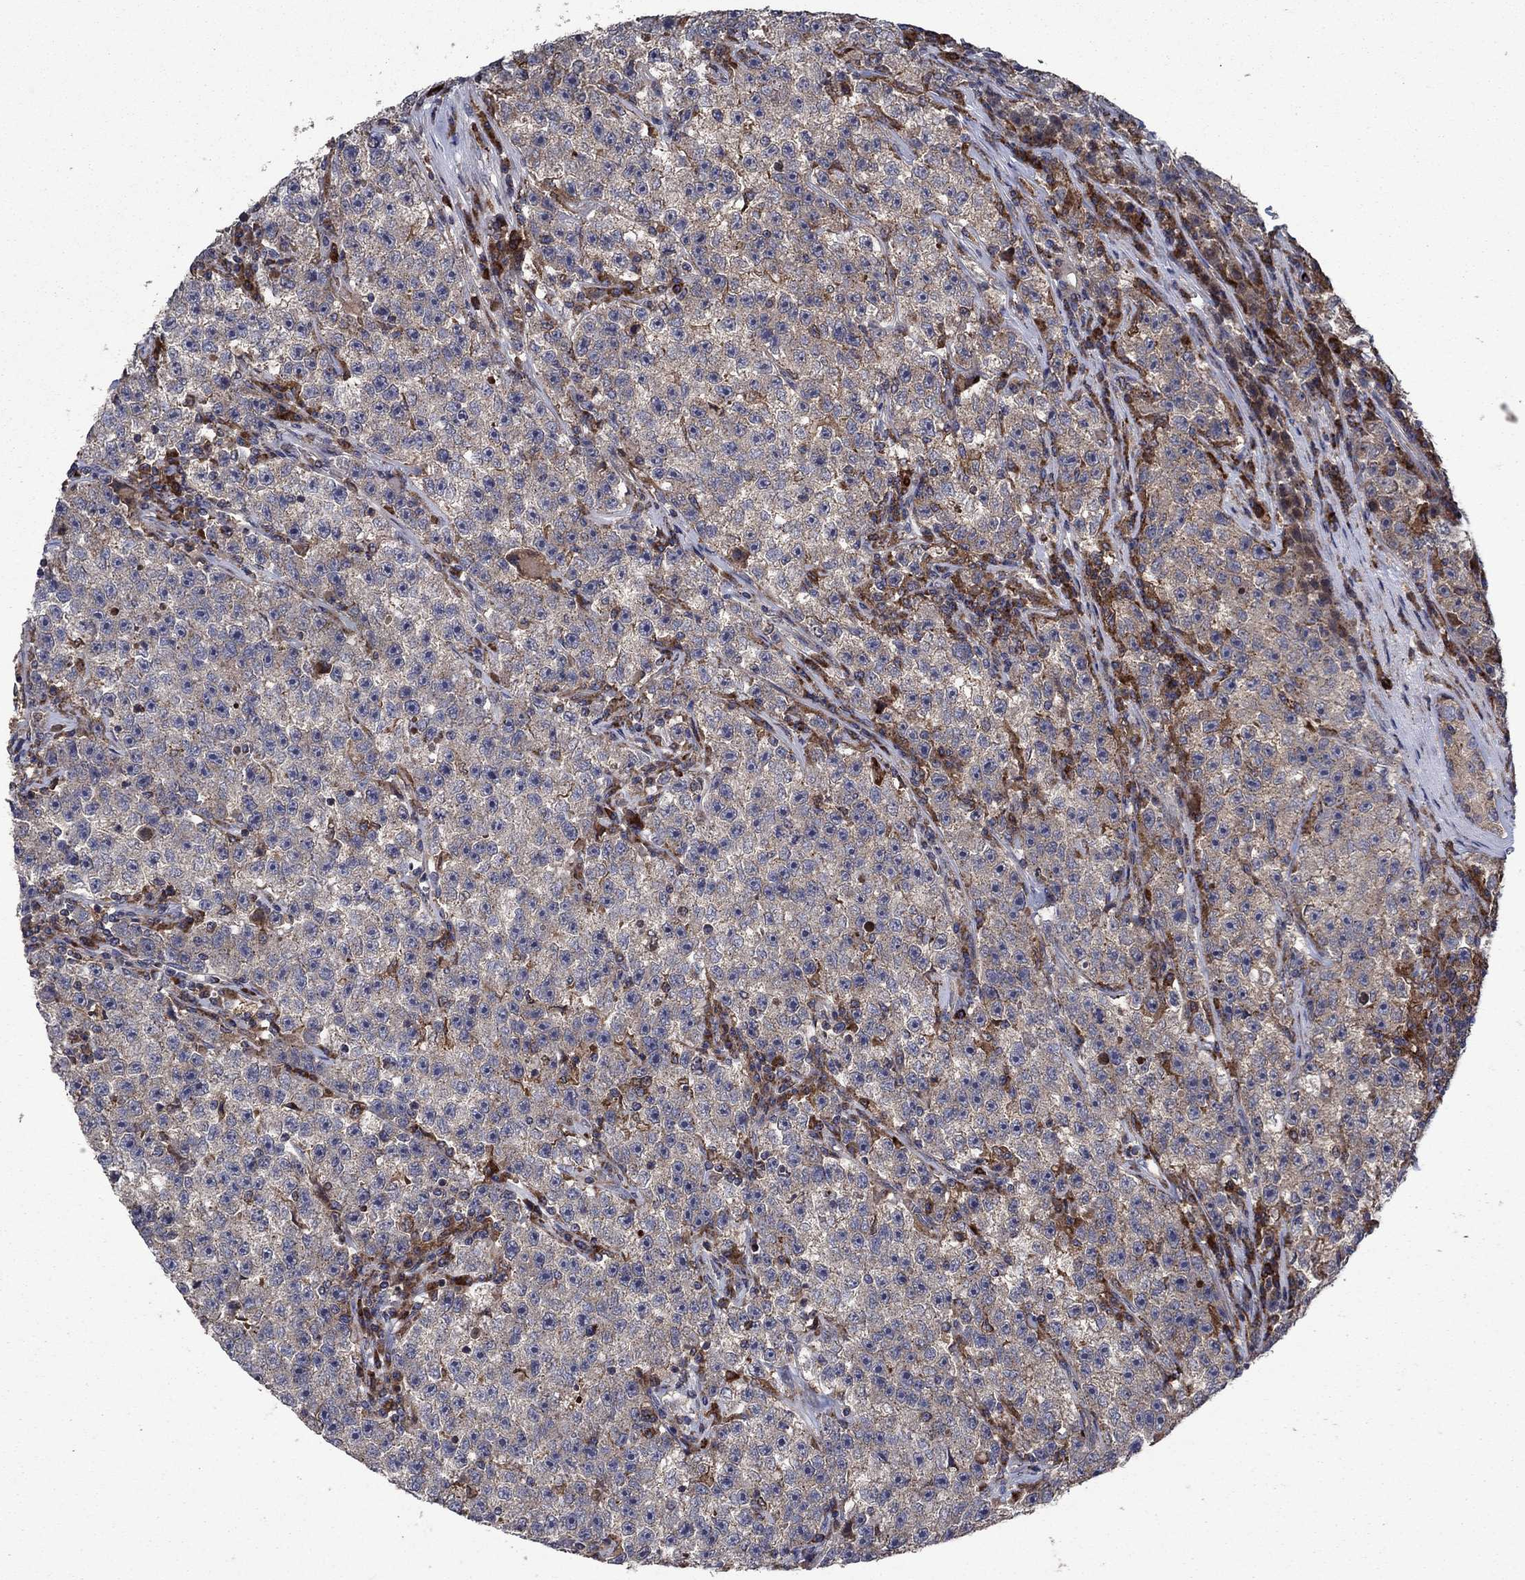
{"staining": {"intensity": "weak", "quantity": "25%-75%", "location": "cytoplasmic/membranous"}, "tissue": "testis cancer", "cell_type": "Tumor cells", "image_type": "cancer", "snomed": [{"axis": "morphology", "description": "Seminoma, NOS"}, {"axis": "topography", "description": "Testis"}], "caption": "A brown stain labels weak cytoplasmic/membranous expression of a protein in testis cancer (seminoma) tumor cells.", "gene": "MEA1", "patient": {"sex": "male", "age": 22}}